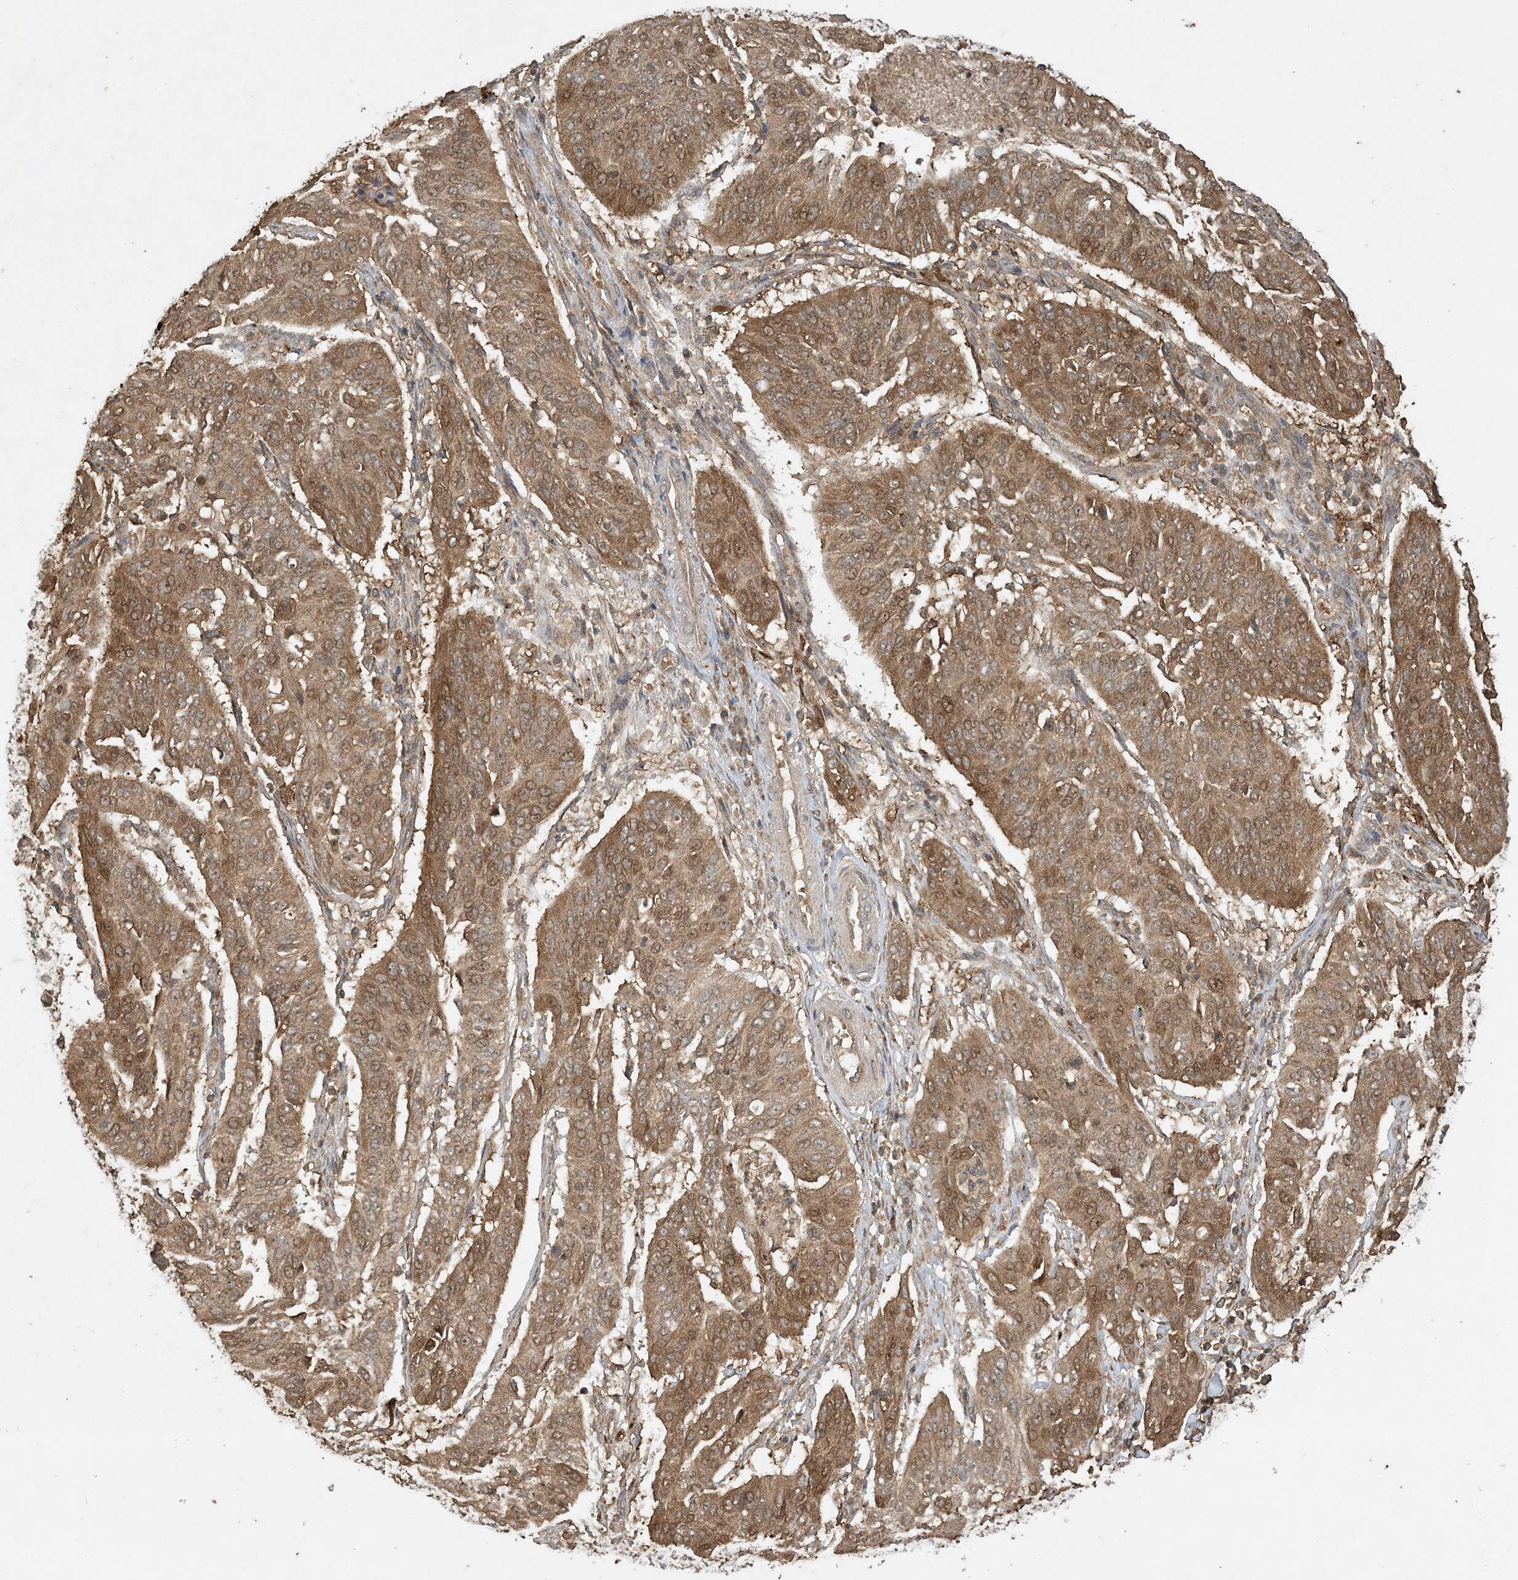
{"staining": {"intensity": "moderate", "quantity": ">75%", "location": "cytoplasmic/membranous"}, "tissue": "cervical cancer", "cell_type": "Tumor cells", "image_type": "cancer", "snomed": [{"axis": "morphology", "description": "Normal tissue, NOS"}, {"axis": "morphology", "description": "Squamous cell carcinoma, NOS"}, {"axis": "topography", "description": "Cervix"}], "caption": "Cervical squamous cell carcinoma stained with DAB (3,3'-diaminobenzidine) immunohistochemistry reveals medium levels of moderate cytoplasmic/membranous positivity in about >75% of tumor cells. Using DAB (brown) and hematoxylin (blue) stains, captured at high magnification using brightfield microscopy.", "gene": "EFCAB8", "patient": {"sex": "female", "age": 39}}